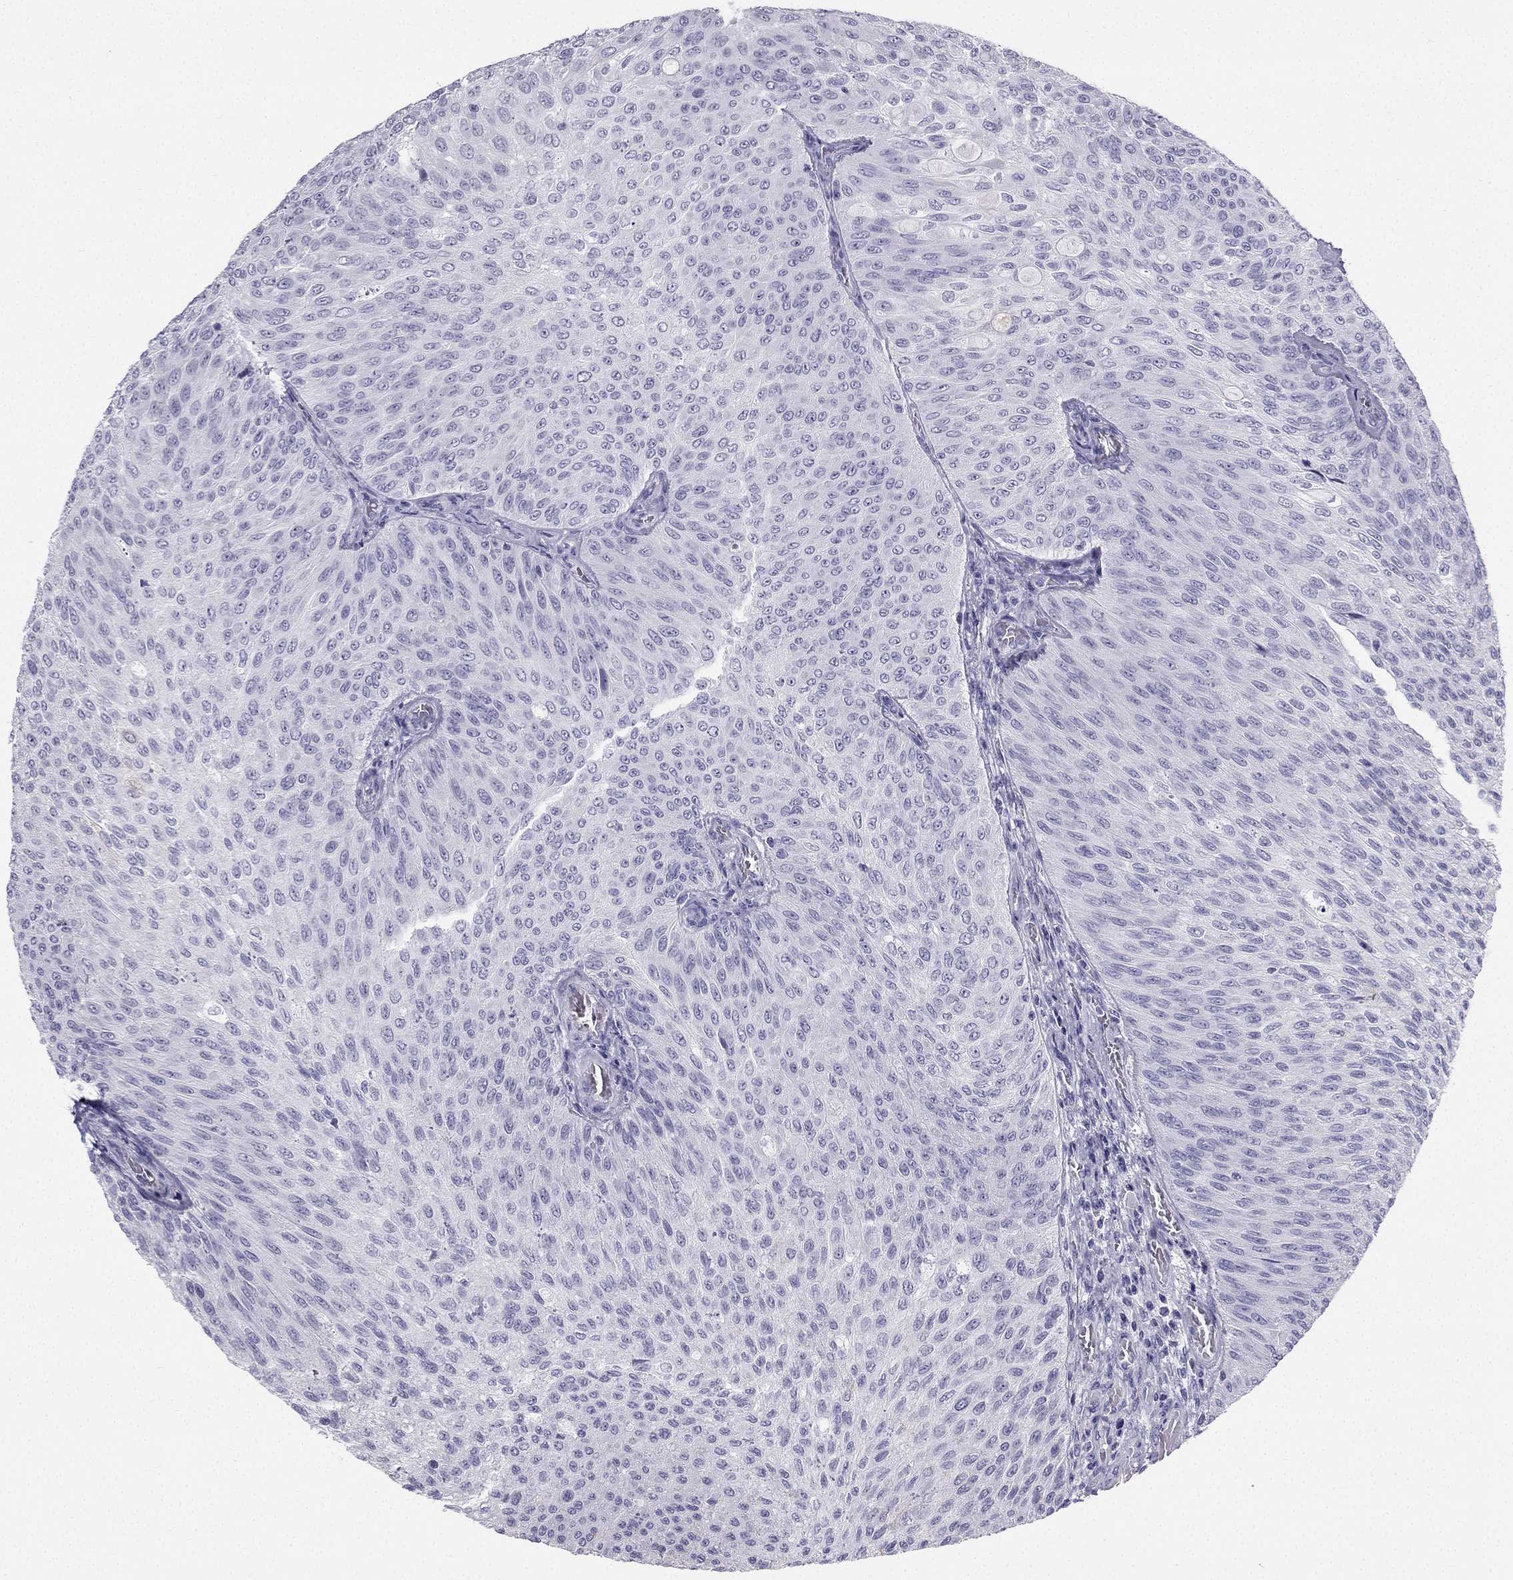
{"staining": {"intensity": "negative", "quantity": "none", "location": "none"}, "tissue": "urothelial cancer", "cell_type": "Tumor cells", "image_type": "cancer", "snomed": [{"axis": "morphology", "description": "Urothelial carcinoma, Low grade"}, {"axis": "topography", "description": "Ureter, NOS"}, {"axis": "topography", "description": "Urinary bladder"}], "caption": "Immunohistochemical staining of human urothelial carcinoma (low-grade) demonstrates no significant positivity in tumor cells. (DAB immunohistochemistry (IHC) visualized using brightfield microscopy, high magnification).", "gene": "TFF3", "patient": {"sex": "male", "age": 78}}